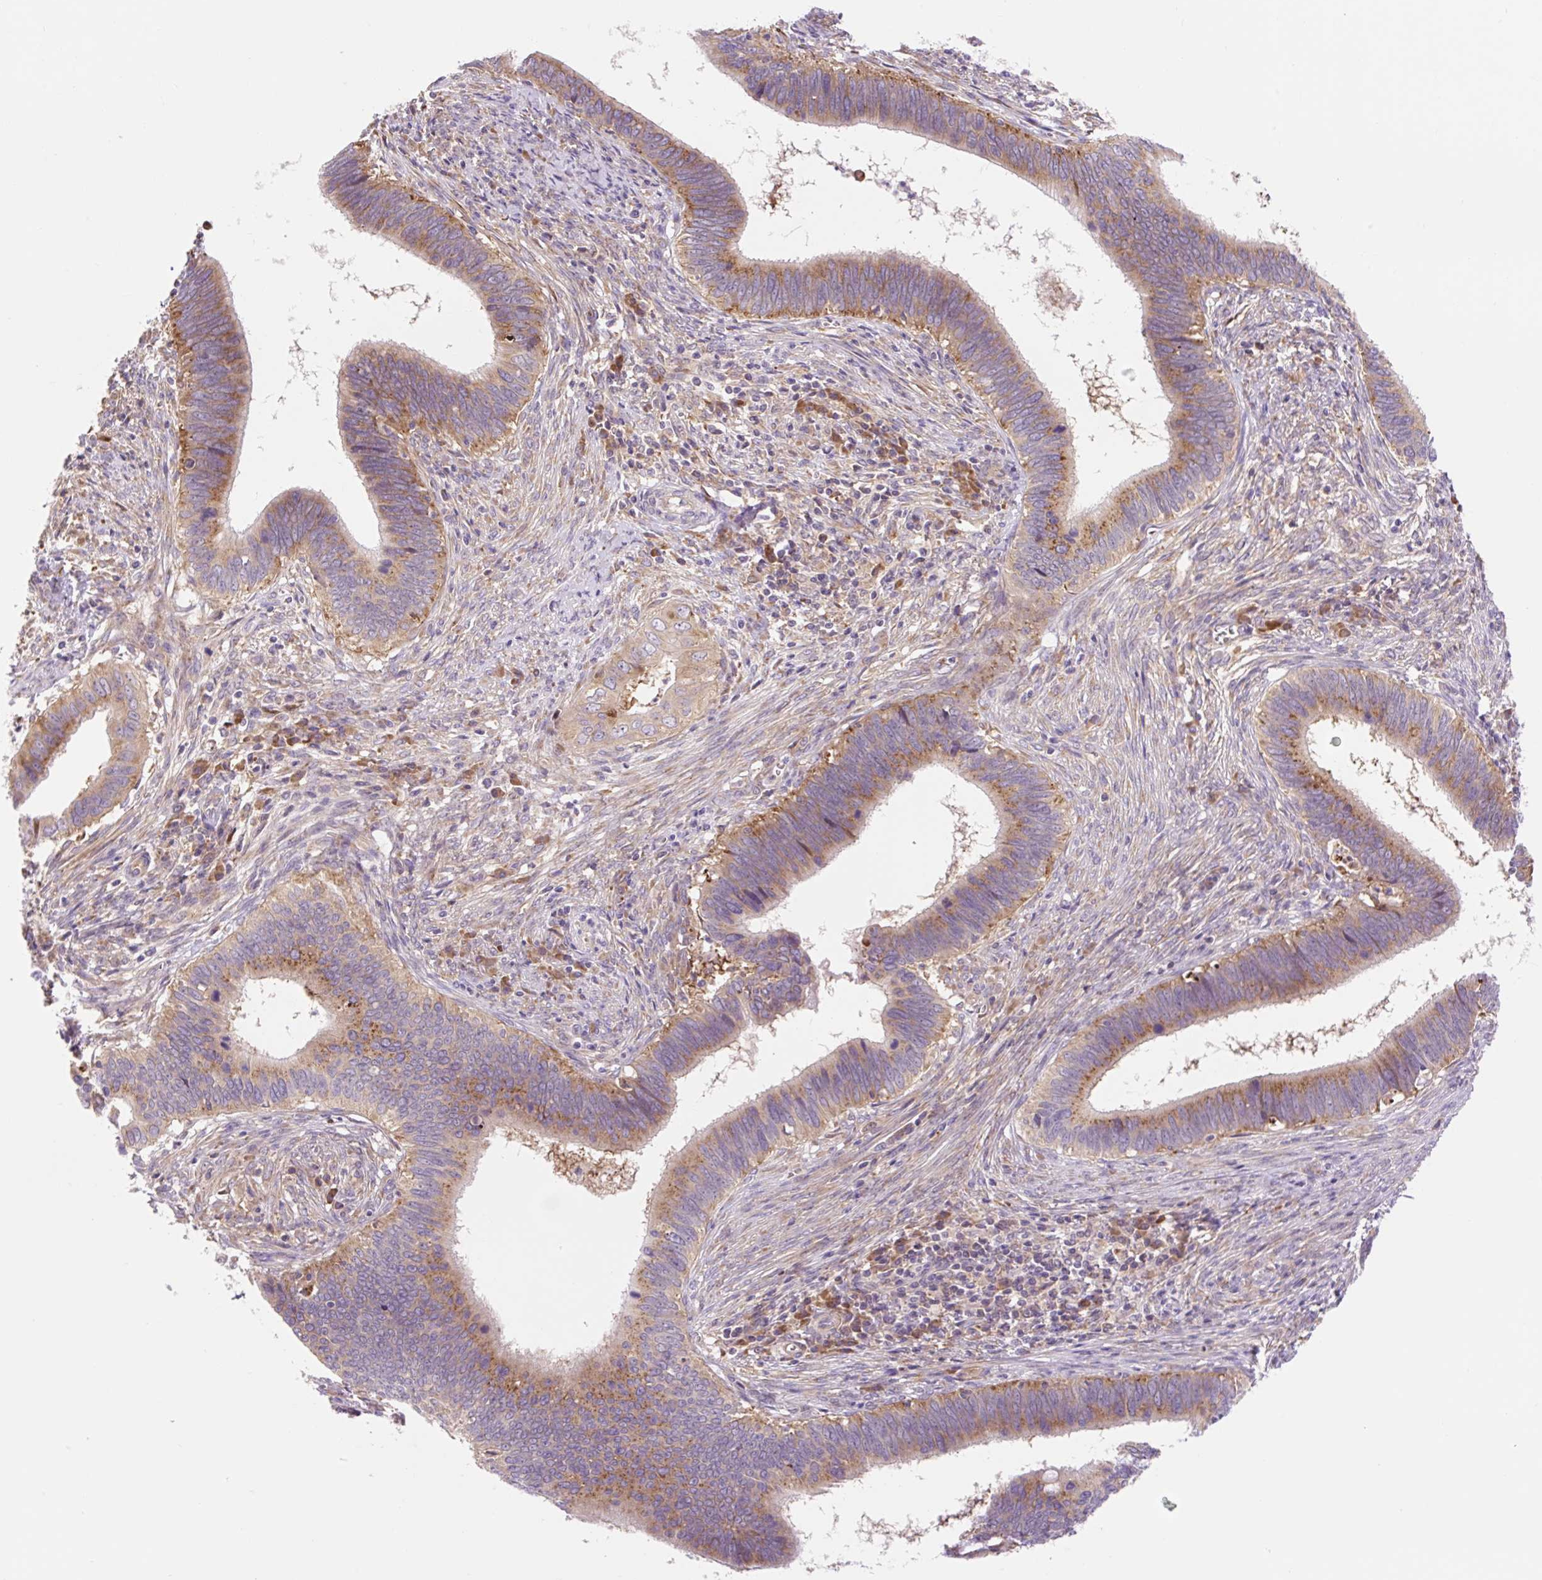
{"staining": {"intensity": "moderate", "quantity": ">75%", "location": "cytoplasmic/membranous"}, "tissue": "cervical cancer", "cell_type": "Tumor cells", "image_type": "cancer", "snomed": [{"axis": "morphology", "description": "Adenocarcinoma, NOS"}, {"axis": "topography", "description": "Cervix"}], "caption": "Immunohistochemistry (IHC) of human cervical adenocarcinoma displays medium levels of moderate cytoplasmic/membranous expression in approximately >75% of tumor cells.", "gene": "GPR45", "patient": {"sex": "female", "age": 42}}